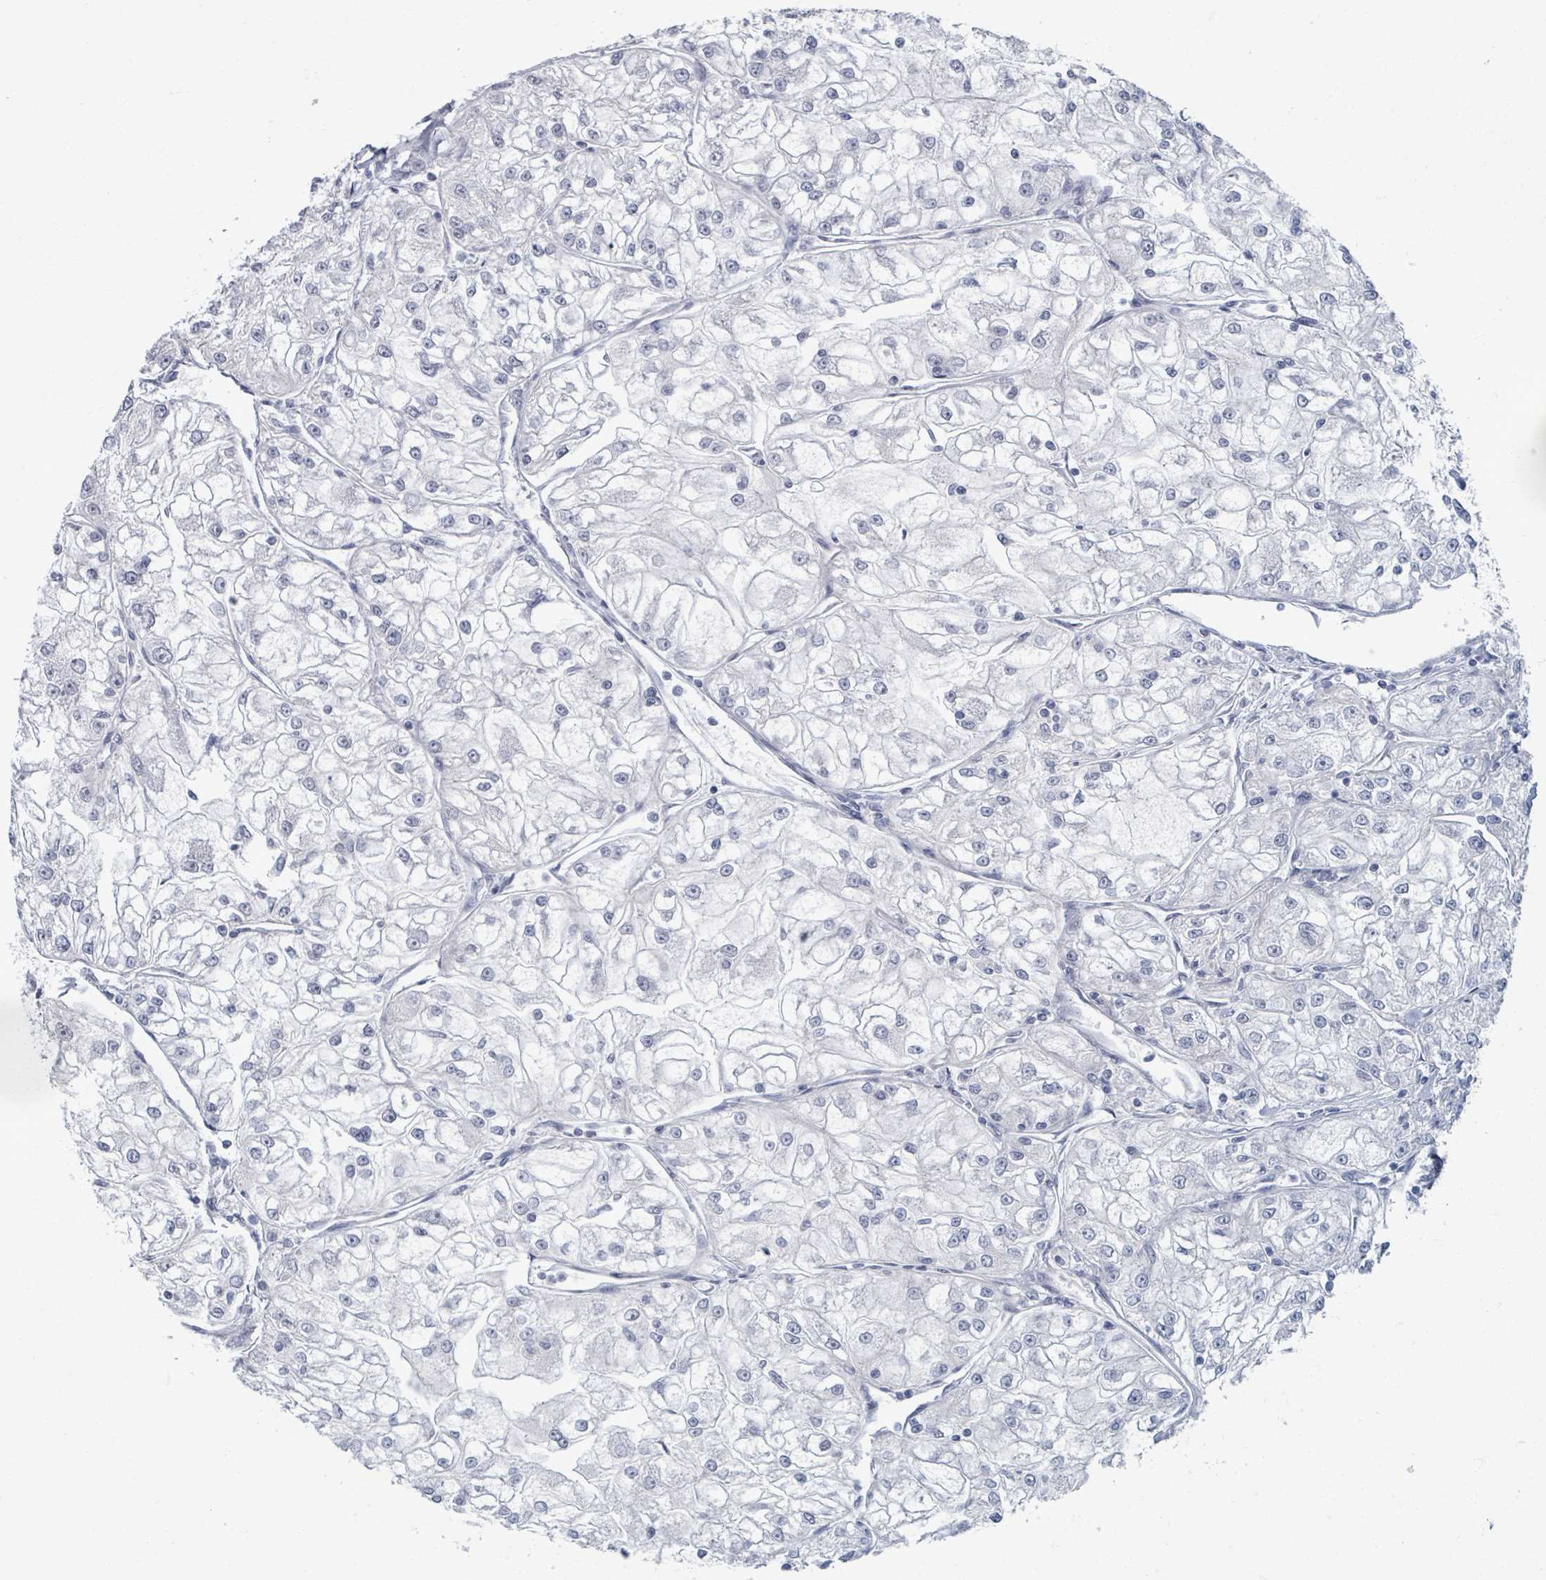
{"staining": {"intensity": "negative", "quantity": "none", "location": "none"}, "tissue": "renal cancer", "cell_type": "Tumor cells", "image_type": "cancer", "snomed": [{"axis": "morphology", "description": "Adenocarcinoma, NOS"}, {"axis": "topography", "description": "Kidney"}], "caption": "This is a photomicrograph of immunohistochemistry staining of adenocarcinoma (renal), which shows no expression in tumor cells. Nuclei are stained in blue.", "gene": "WNT11", "patient": {"sex": "female", "age": 72}}